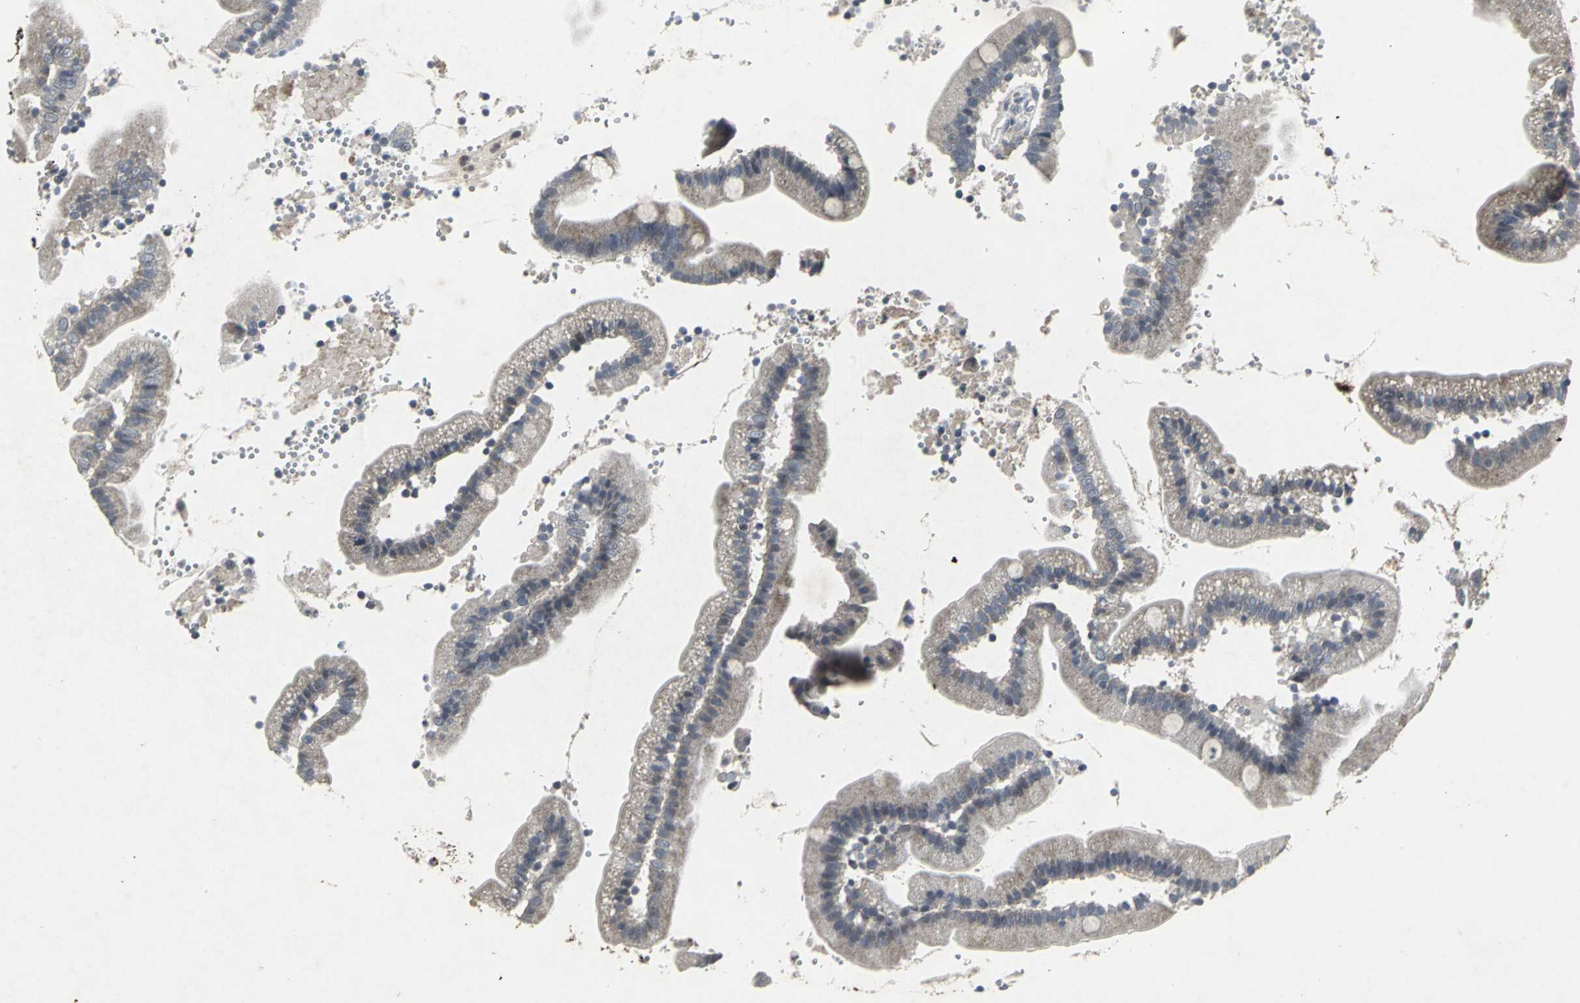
{"staining": {"intensity": "strong", "quantity": ">75%", "location": "cytoplasmic/membranous"}, "tissue": "duodenum", "cell_type": "Glandular cells", "image_type": "normal", "snomed": [{"axis": "morphology", "description": "Normal tissue, NOS"}, {"axis": "topography", "description": "Duodenum"}], "caption": "Strong cytoplasmic/membranous staining for a protein is identified in about >75% of glandular cells of unremarkable duodenum using IHC.", "gene": "BMP4", "patient": {"sex": "male", "age": 66}}